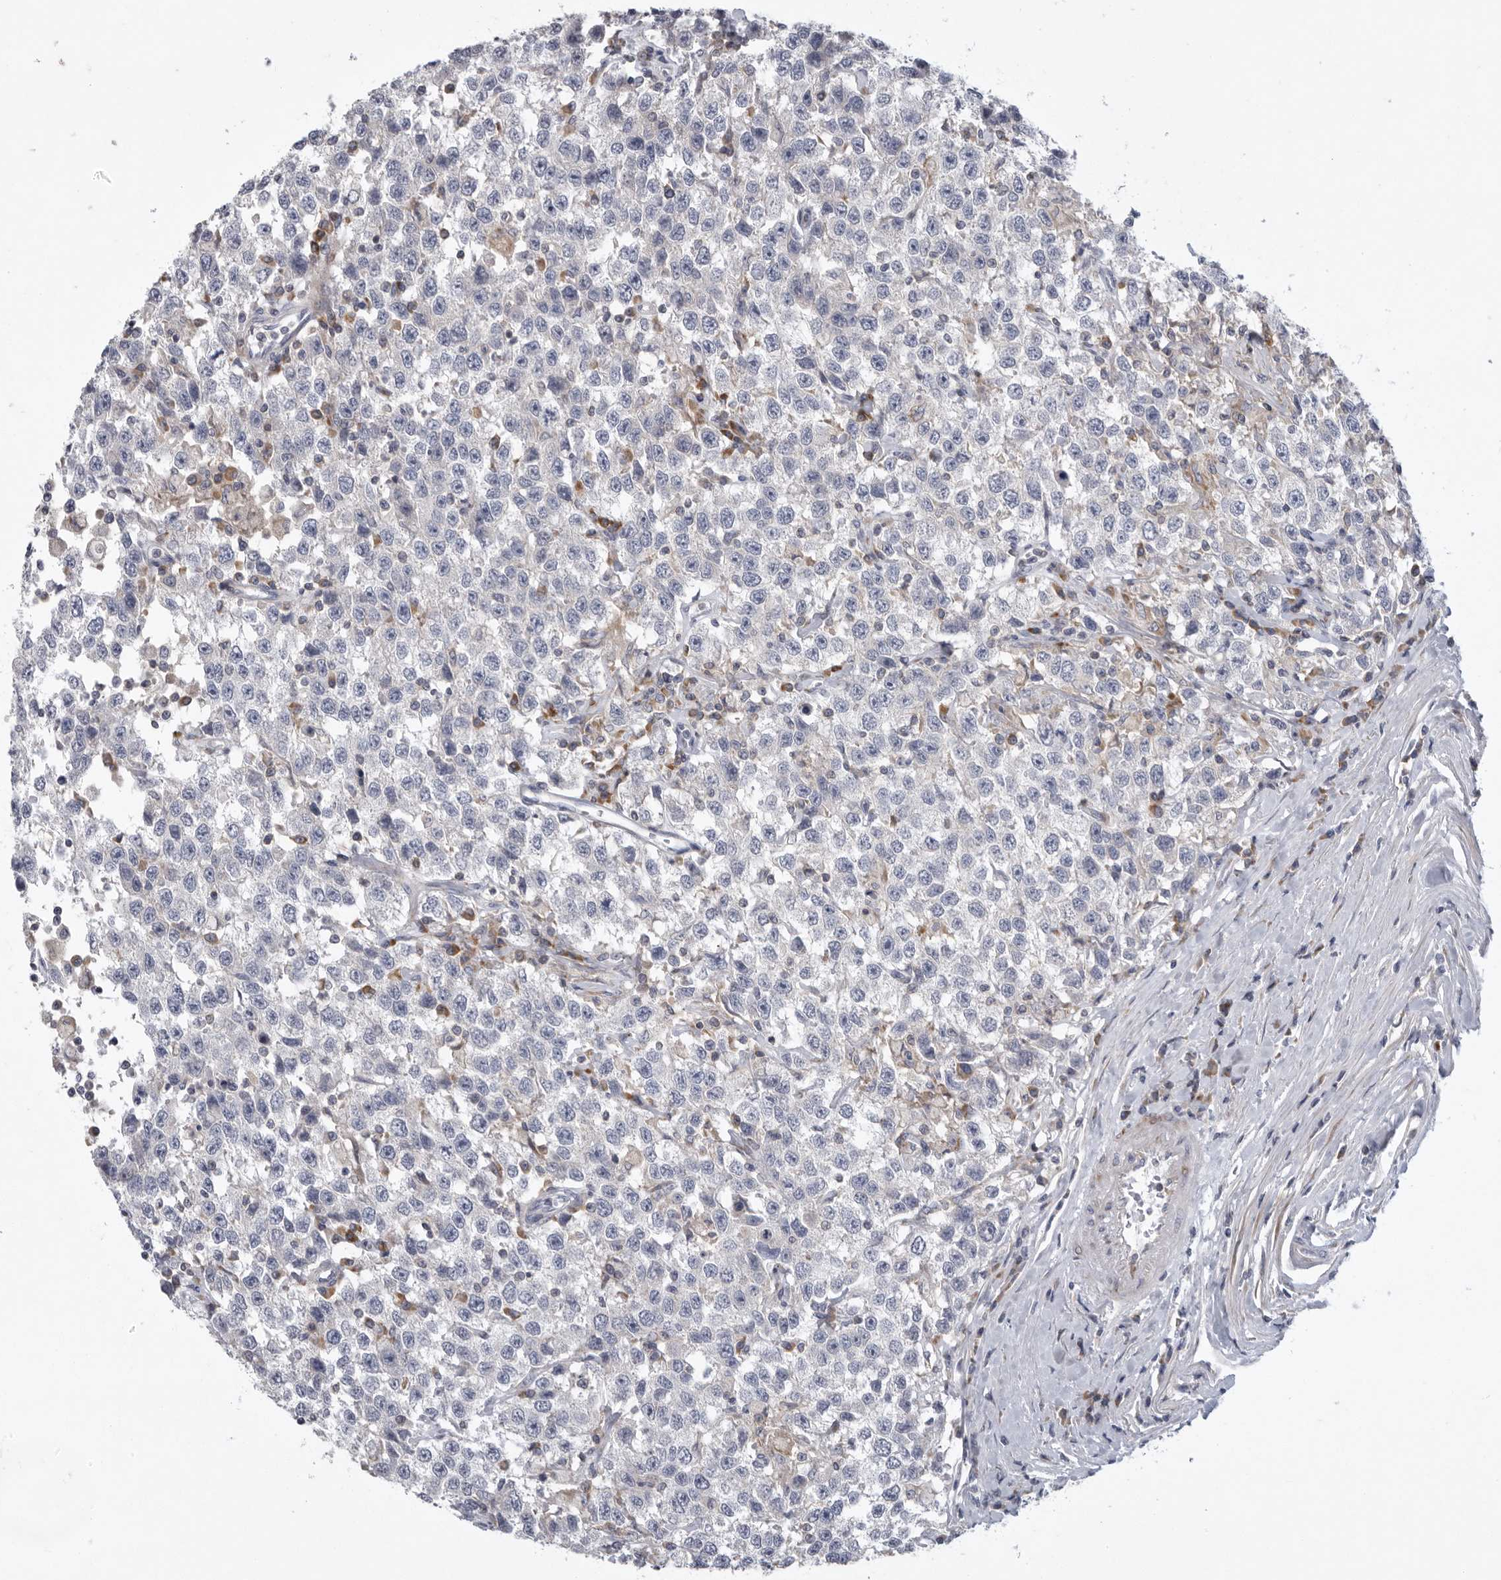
{"staining": {"intensity": "negative", "quantity": "none", "location": "none"}, "tissue": "testis cancer", "cell_type": "Tumor cells", "image_type": "cancer", "snomed": [{"axis": "morphology", "description": "Seminoma, NOS"}, {"axis": "topography", "description": "Testis"}], "caption": "Protein analysis of testis seminoma exhibits no significant positivity in tumor cells. The staining was performed using DAB to visualize the protein expression in brown, while the nuclei were stained in blue with hematoxylin (Magnification: 20x).", "gene": "USP24", "patient": {"sex": "male", "age": 41}}